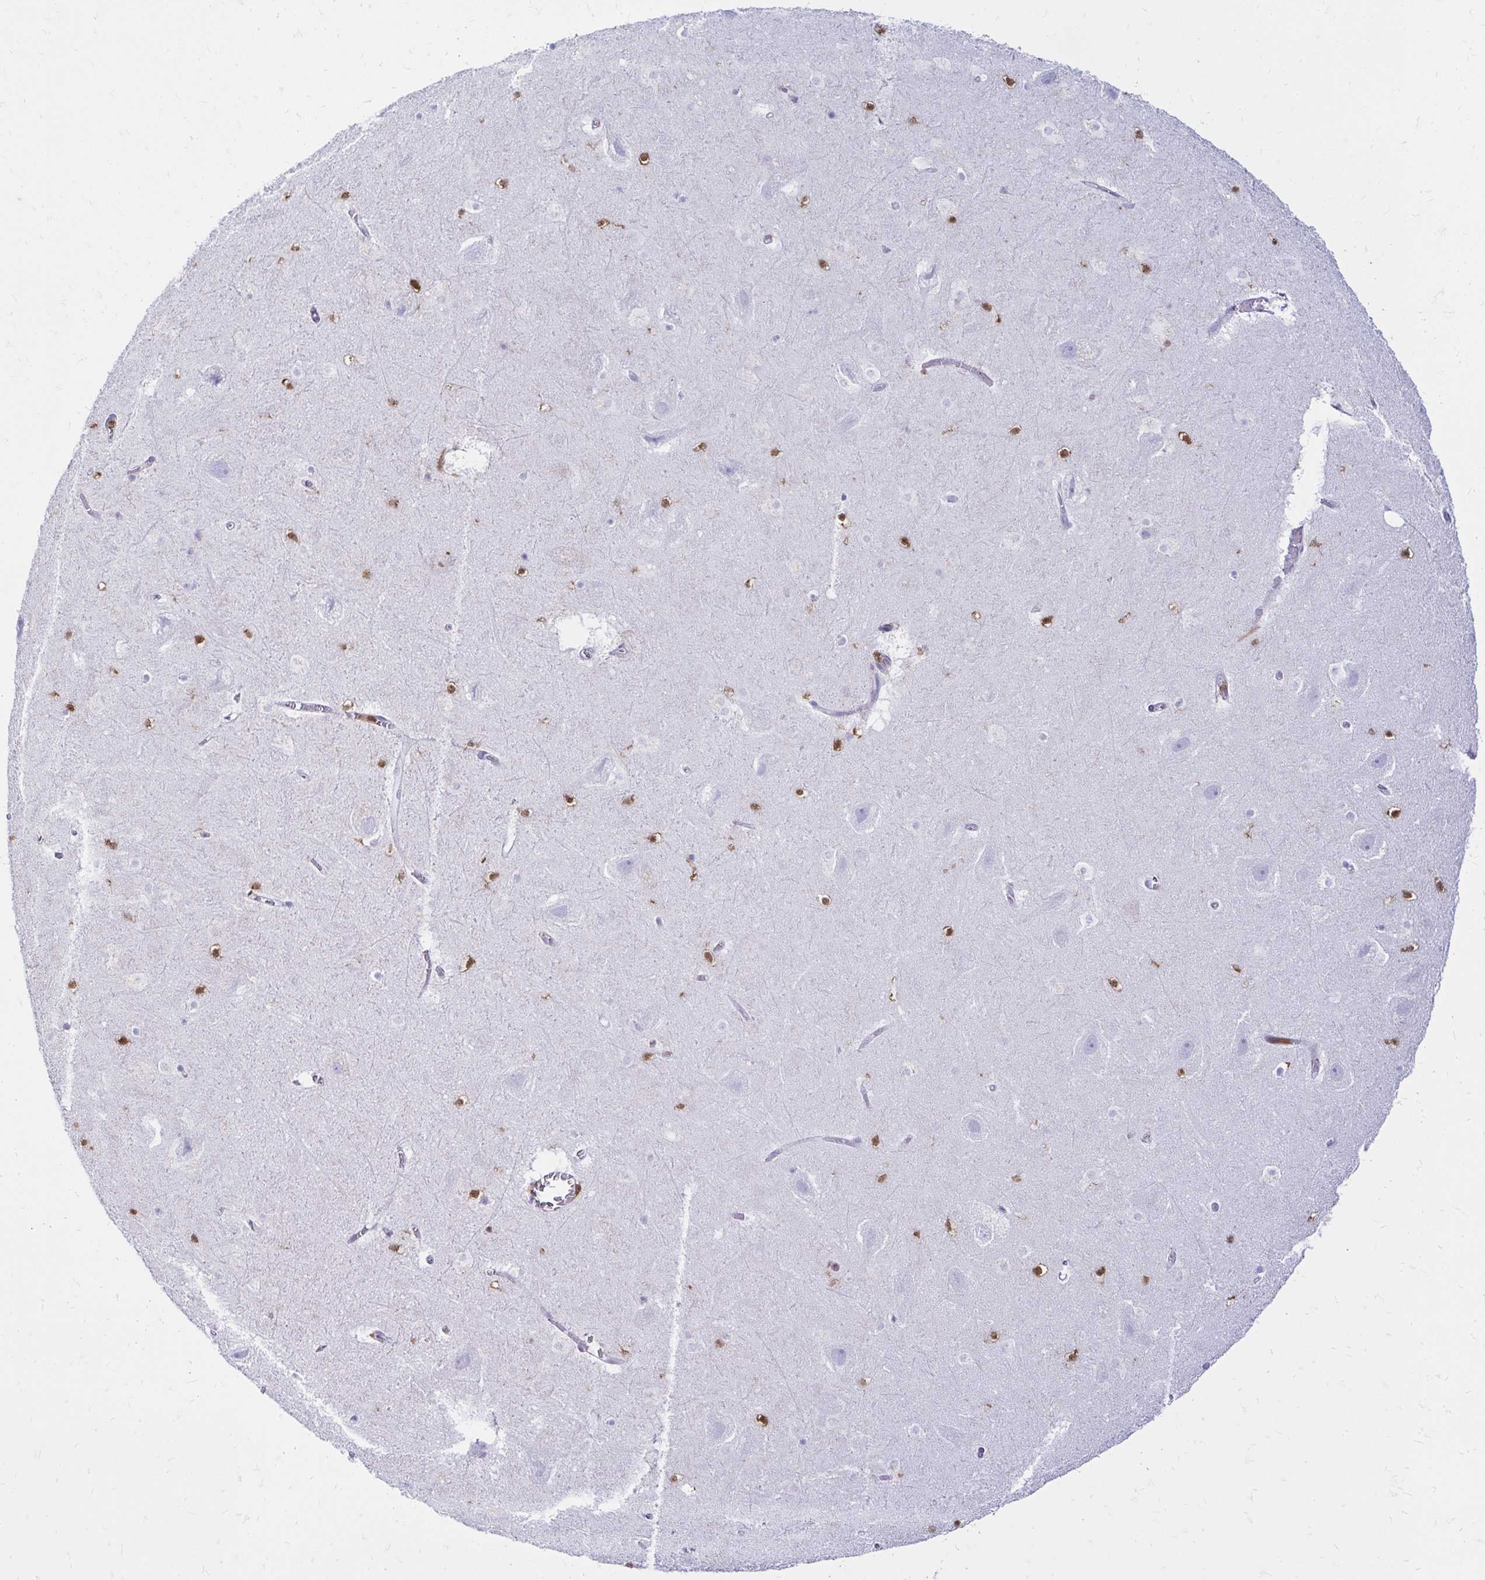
{"staining": {"intensity": "moderate", "quantity": "<25%", "location": "cytoplasmic/membranous,nuclear"}, "tissue": "hippocampus", "cell_type": "Glial cells", "image_type": "normal", "snomed": [{"axis": "morphology", "description": "Normal tissue, NOS"}, {"axis": "topography", "description": "Hippocampus"}], "caption": "DAB immunohistochemical staining of benign human hippocampus shows moderate cytoplasmic/membranous,nuclear protein staining in approximately <25% of glial cells. Nuclei are stained in blue.", "gene": "PYCARD", "patient": {"sex": "female", "age": 42}}